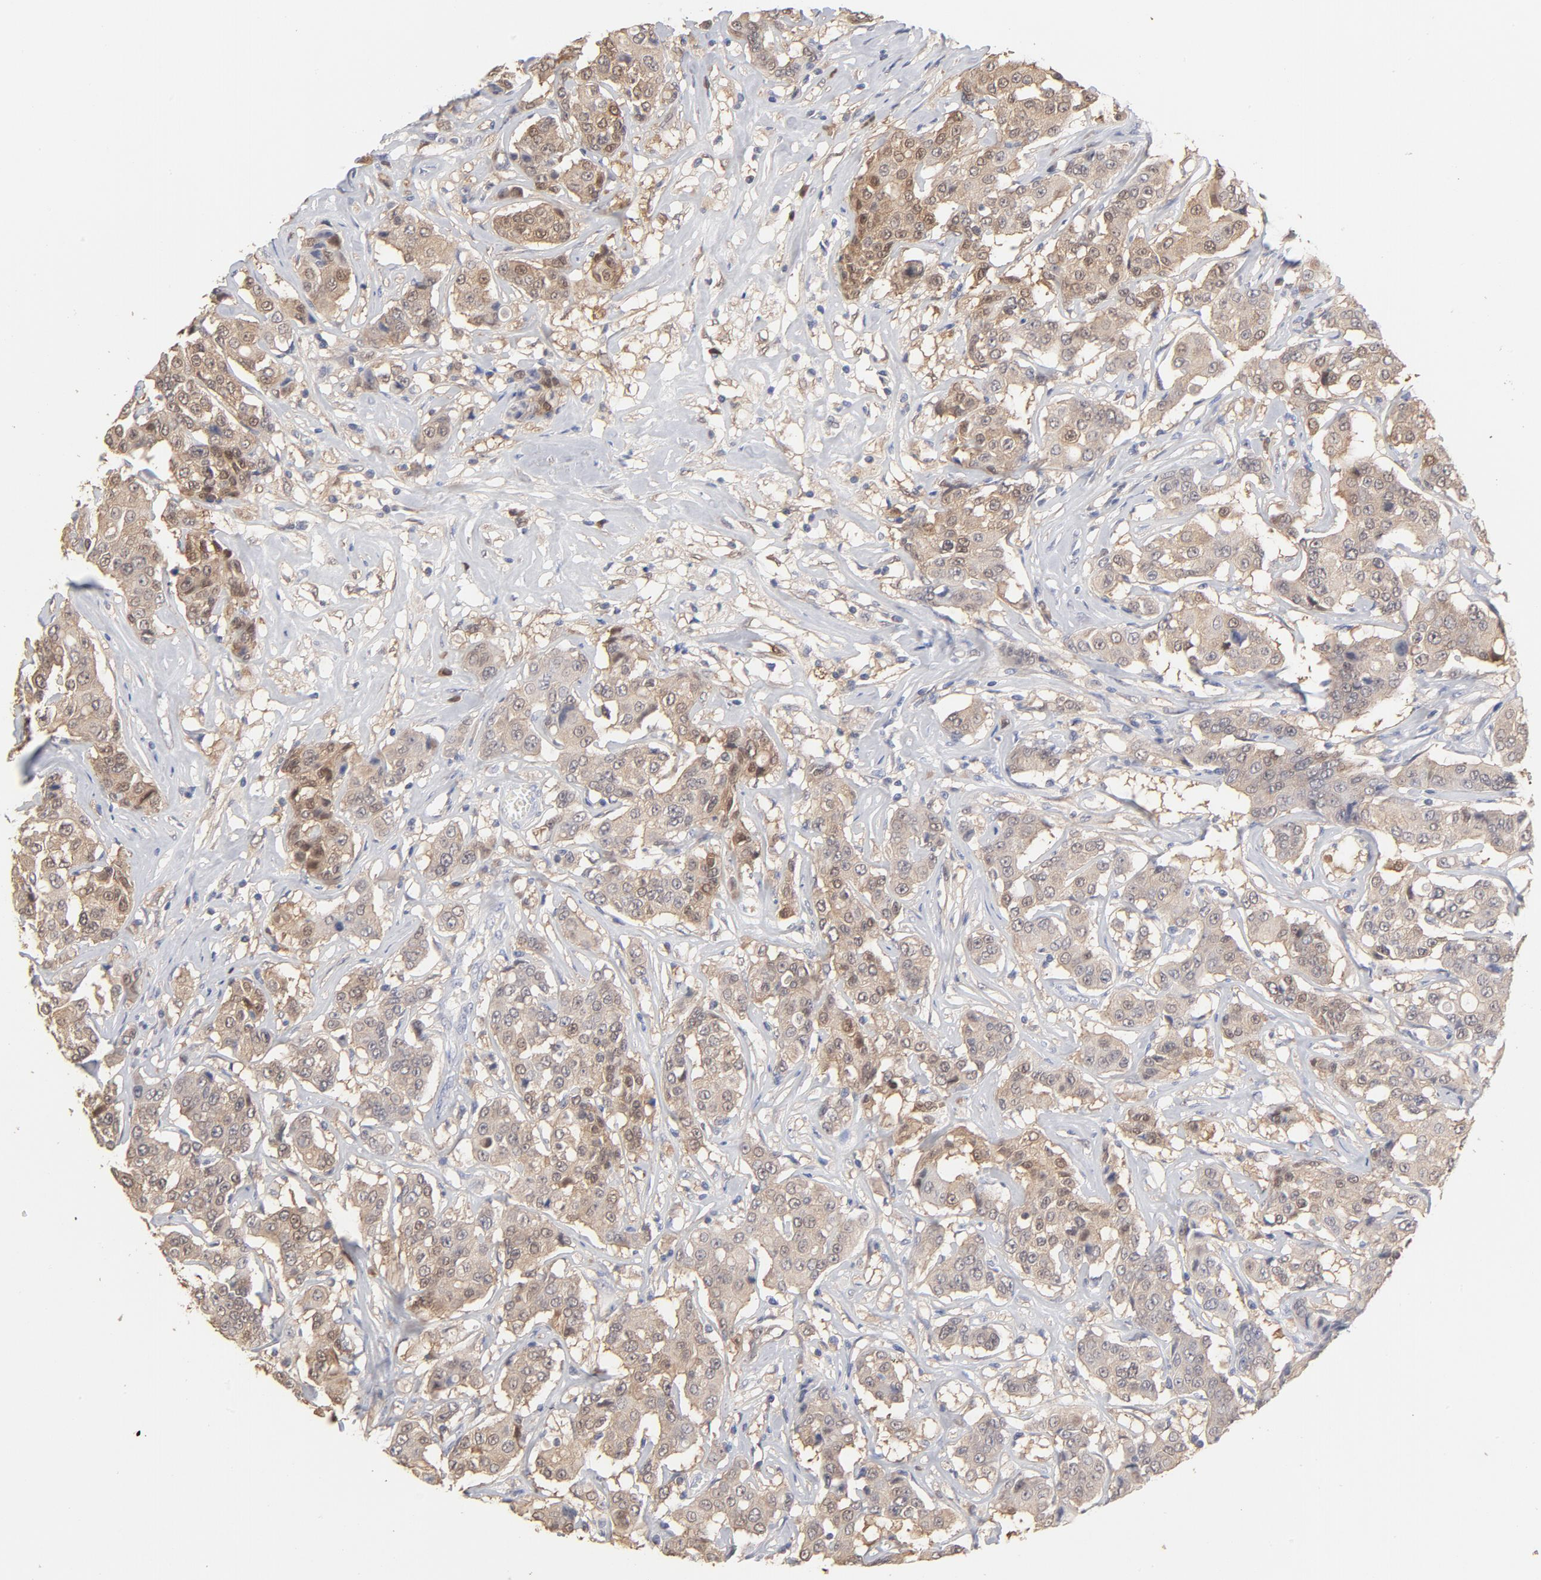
{"staining": {"intensity": "weak", "quantity": "25%-75%", "location": "cytoplasmic/membranous"}, "tissue": "breast cancer", "cell_type": "Tumor cells", "image_type": "cancer", "snomed": [{"axis": "morphology", "description": "Duct carcinoma"}, {"axis": "topography", "description": "Breast"}], "caption": "A high-resolution micrograph shows immunohistochemistry staining of breast infiltrating ductal carcinoma, which shows weak cytoplasmic/membranous staining in about 25%-75% of tumor cells.", "gene": "MIF", "patient": {"sex": "female", "age": 27}}